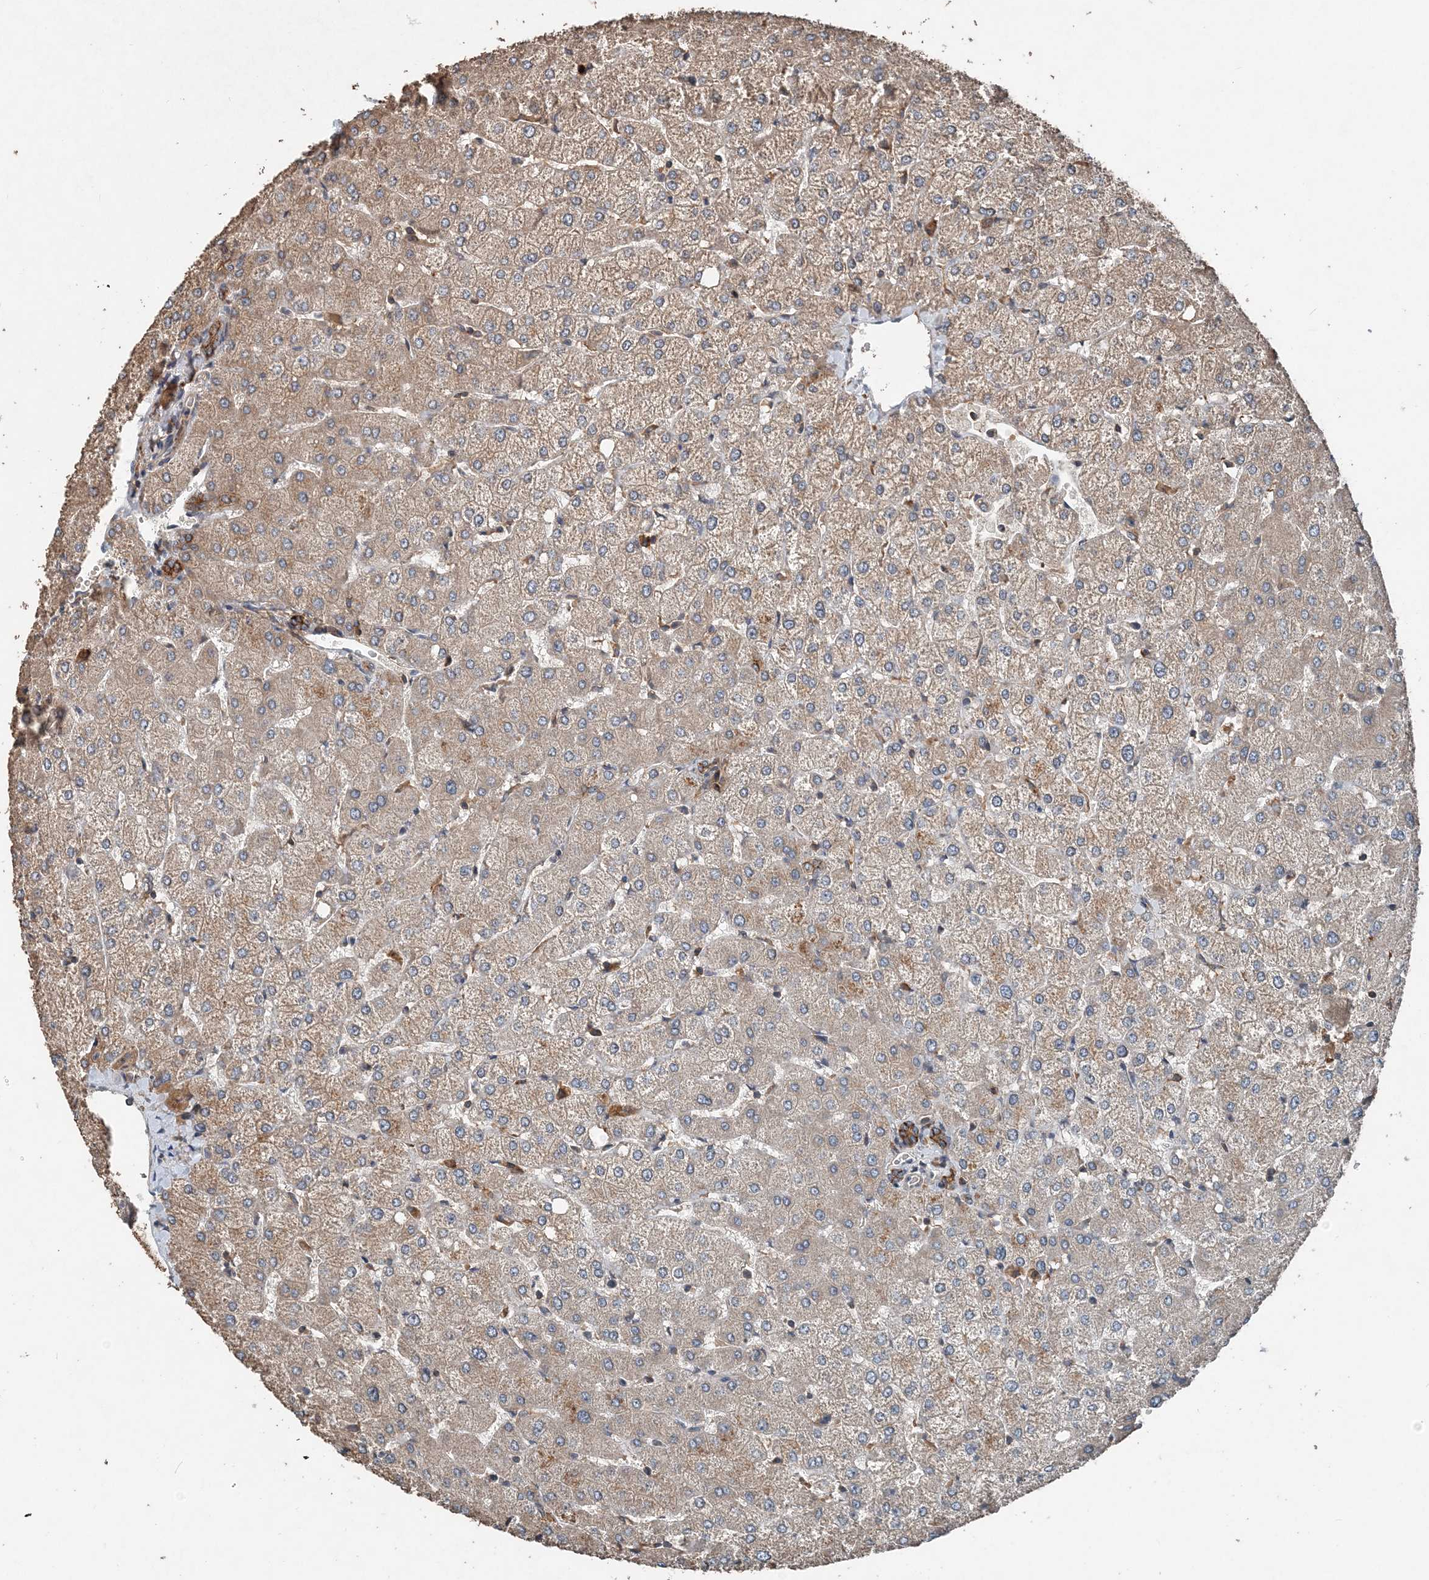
{"staining": {"intensity": "moderate", "quantity": ">75%", "location": "cytoplasmic/membranous"}, "tissue": "liver", "cell_type": "Cholangiocytes", "image_type": "normal", "snomed": [{"axis": "morphology", "description": "Normal tissue, NOS"}, {"axis": "topography", "description": "Liver"}], "caption": "Immunohistochemical staining of benign liver reveals >75% levels of moderate cytoplasmic/membranous protein expression in about >75% of cholangiocytes.", "gene": "SMPD3", "patient": {"sex": "female", "age": 54}}